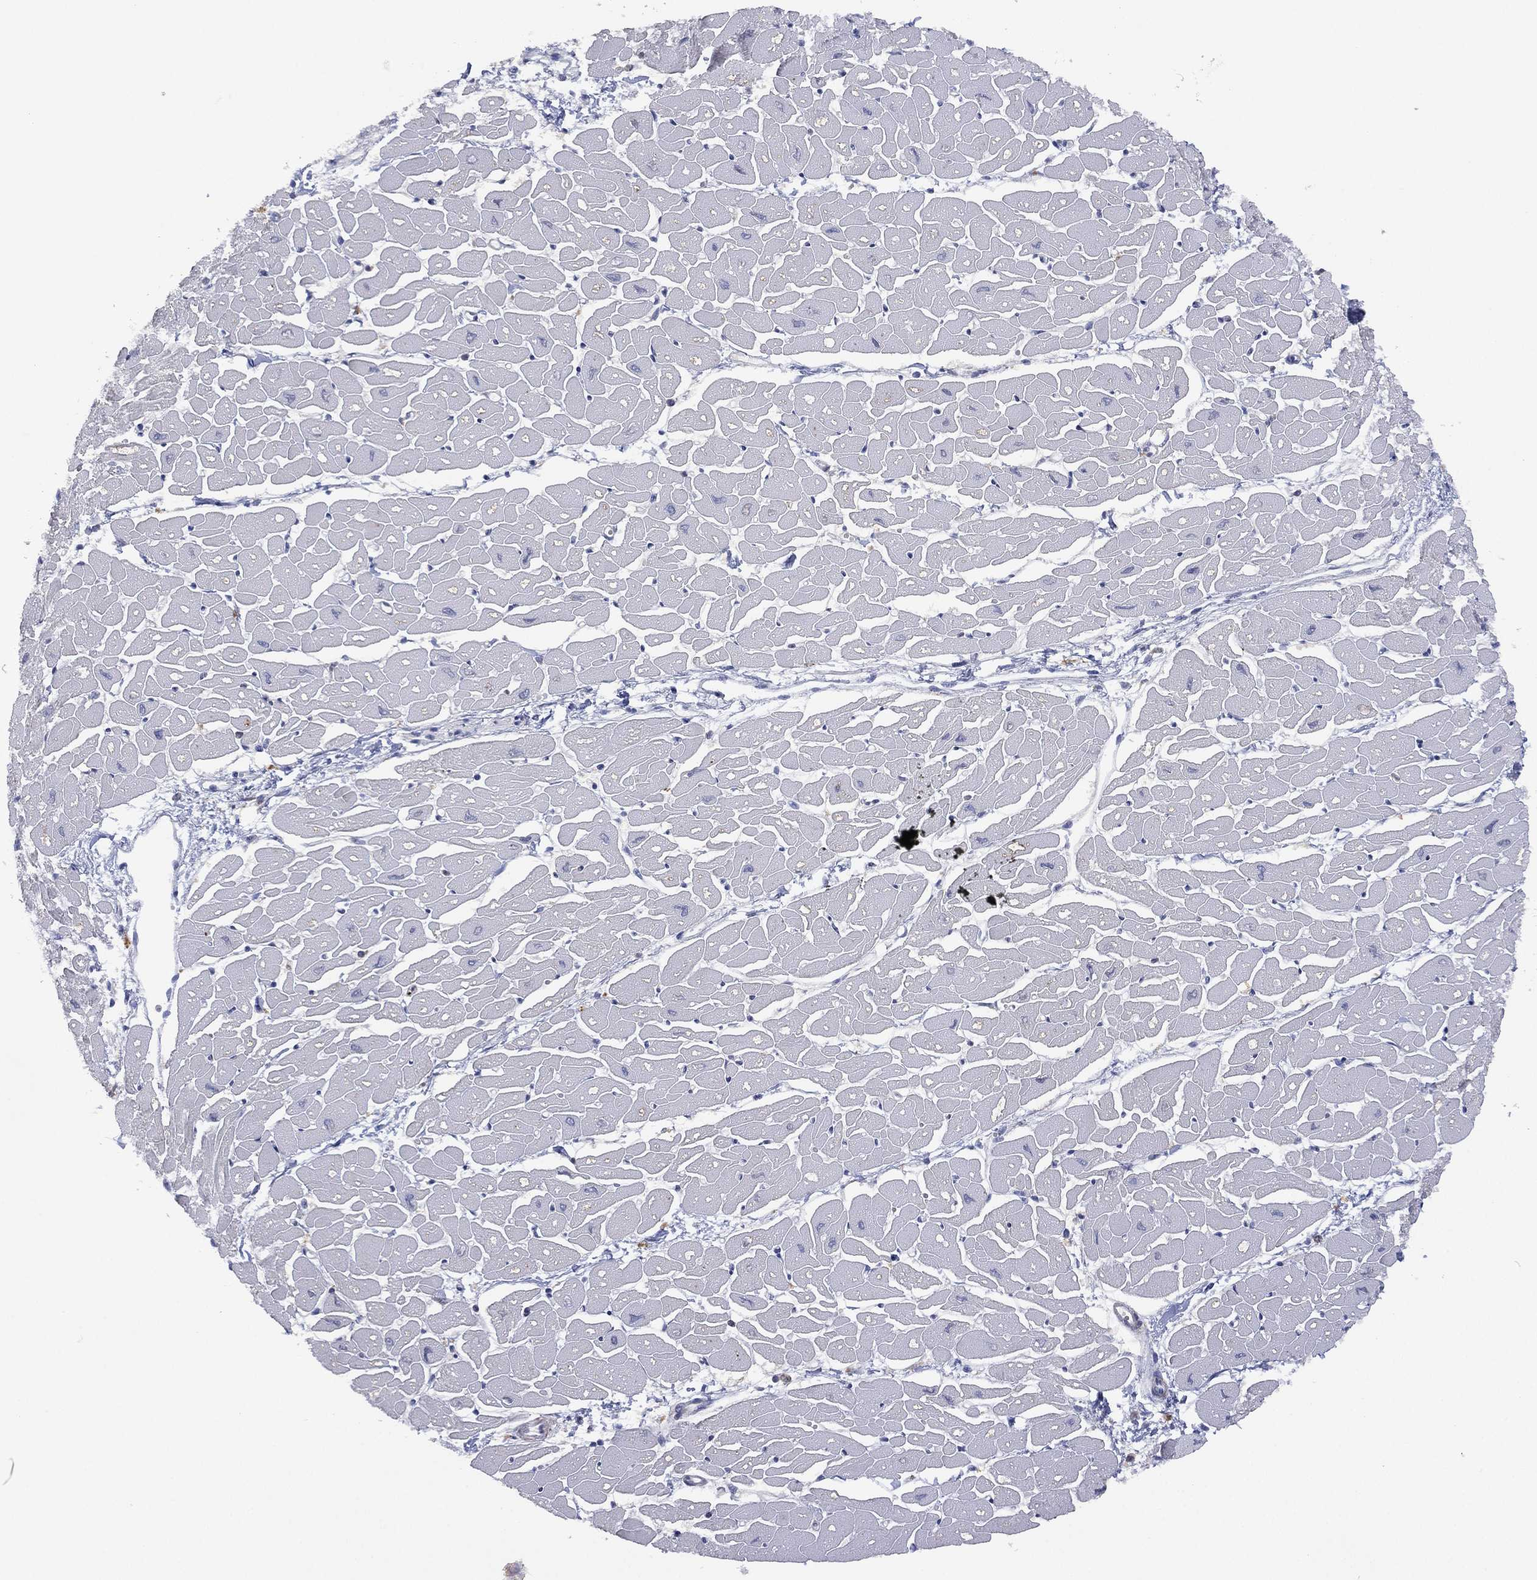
{"staining": {"intensity": "negative", "quantity": "none", "location": "none"}, "tissue": "heart muscle", "cell_type": "Cardiomyocytes", "image_type": "normal", "snomed": [{"axis": "morphology", "description": "Normal tissue, NOS"}, {"axis": "topography", "description": "Heart"}], "caption": "Heart muscle was stained to show a protein in brown. There is no significant expression in cardiomyocytes.", "gene": "DOCK8", "patient": {"sex": "male", "age": 57}}